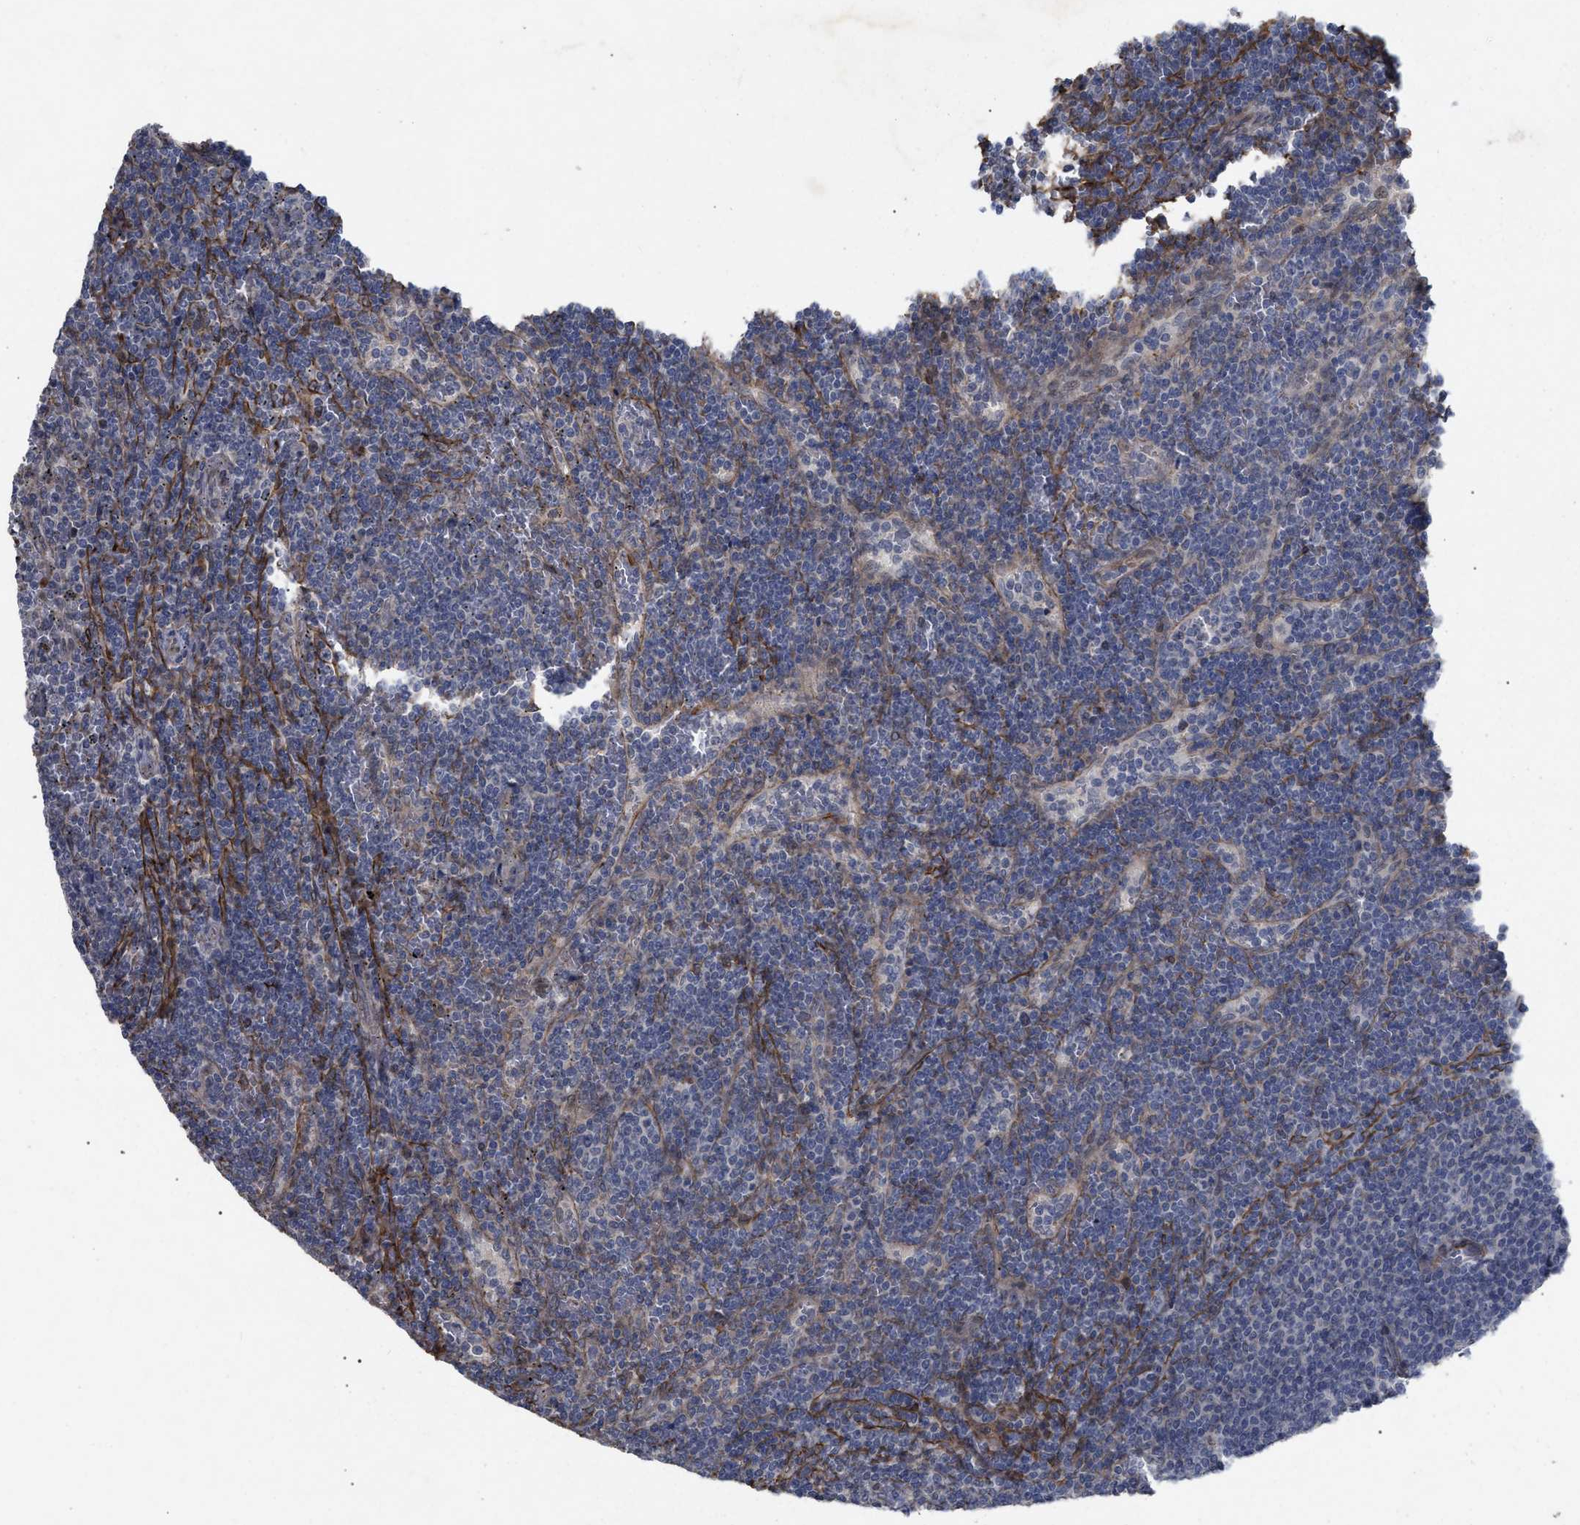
{"staining": {"intensity": "negative", "quantity": "none", "location": "none"}, "tissue": "lymphoma", "cell_type": "Tumor cells", "image_type": "cancer", "snomed": [{"axis": "morphology", "description": "Malignant lymphoma, non-Hodgkin's type, Low grade"}, {"axis": "topography", "description": "Spleen"}], "caption": "This is an IHC photomicrograph of human low-grade malignant lymphoma, non-Hodgkin's type. There is no staining in tumor cells.", "gene": "ST6GALNAC6", "patient": {"sex": "female", "age": 50}}